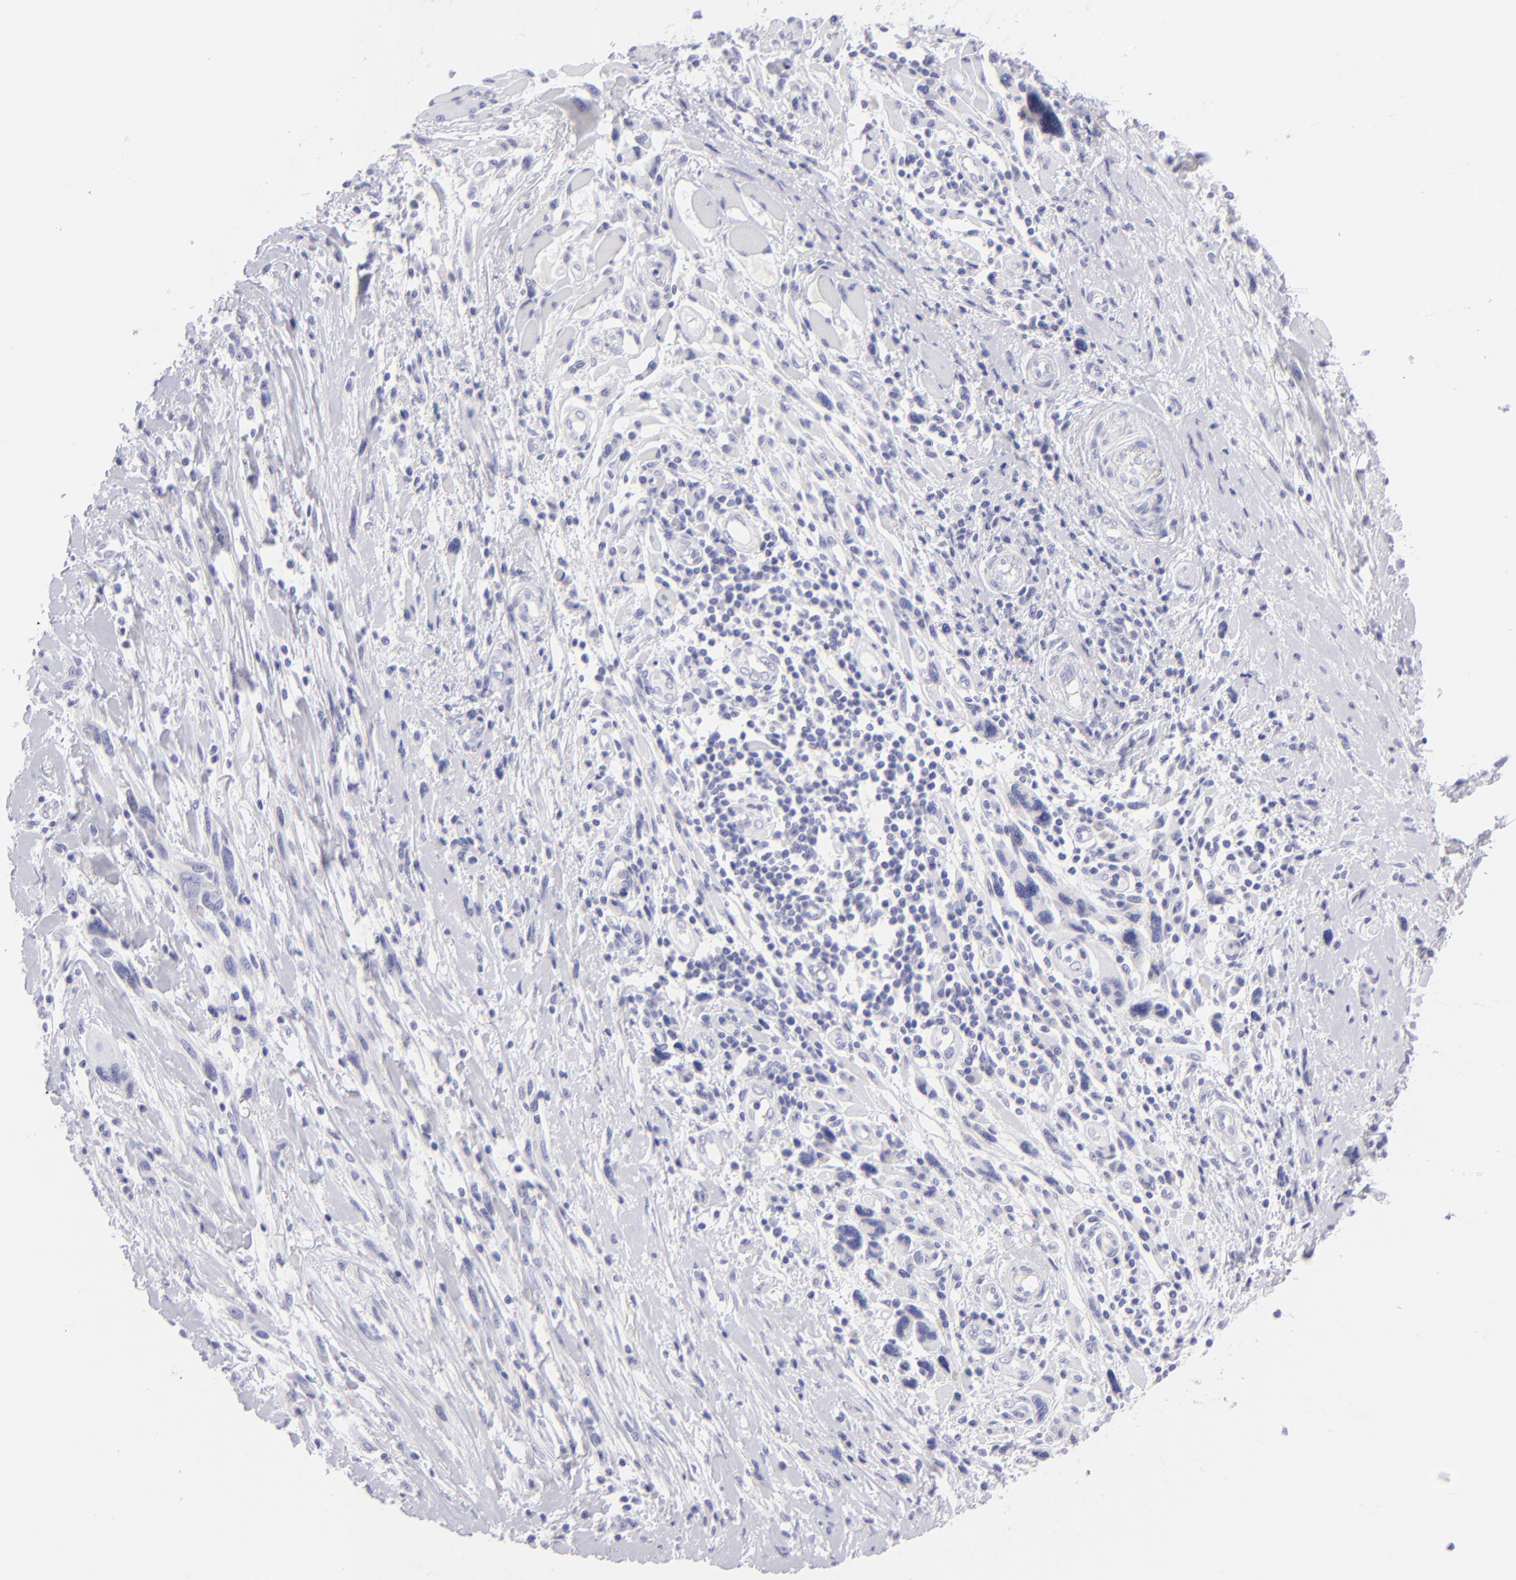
{"staining": {"intensity": "negative", "quantity": "none", "location": "none"}, "tissue": "melanoma", "cell_type": "Tumor cells", "image_type": "cancer", "snomed": [{"axis": "morphology", "description": "Malignant melanoma, NOS"}, {"axis": "topography", "description": "Skin"}], "caption": "IHC micrograph of malignant melanoma stained for a protein (brown), which demonstrates no expression in tumor cells. (DAB (3,3'-diaminobenzidine) immunohistochemistry, high magnification).", "gene": "SLC1A2", "patient": {"sex": "male", "age": 91}}